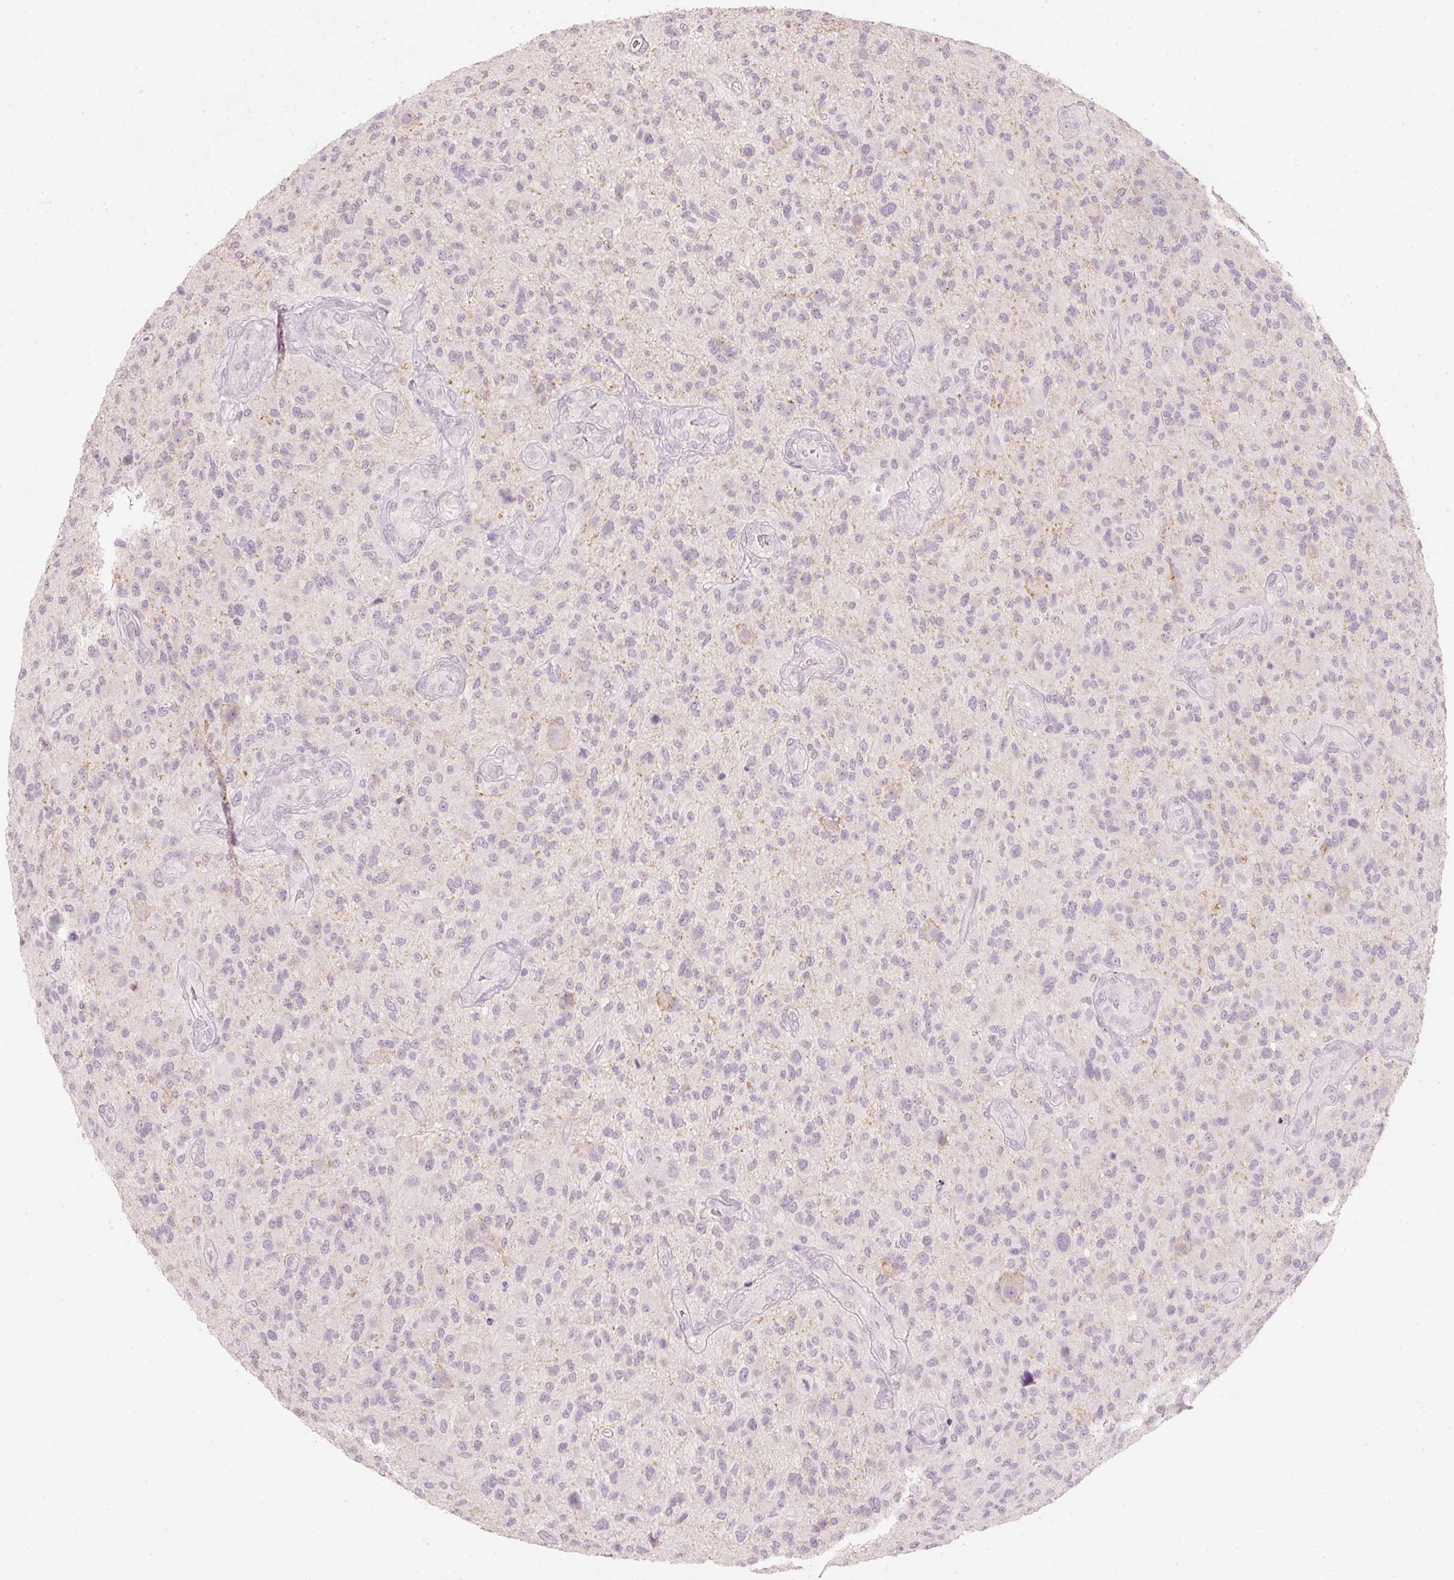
{"staining": {"intensity": "negative", "quantity": "none", "location": "none"}, "tissue": "glioma", "cell_type": "Tumor cells", "image_type": "cancer", "snomed": [{"axis": "morphology", "description": "Glioma, malignant, High grade"}, {"axis": "topography", "description": "Brain"}], "caption": "Glioma was stained to show a protein in brown. There is no significant staining in tumor cells.", "gene": "STEAP1", "patient": {"sex": "male", "age": 47}}